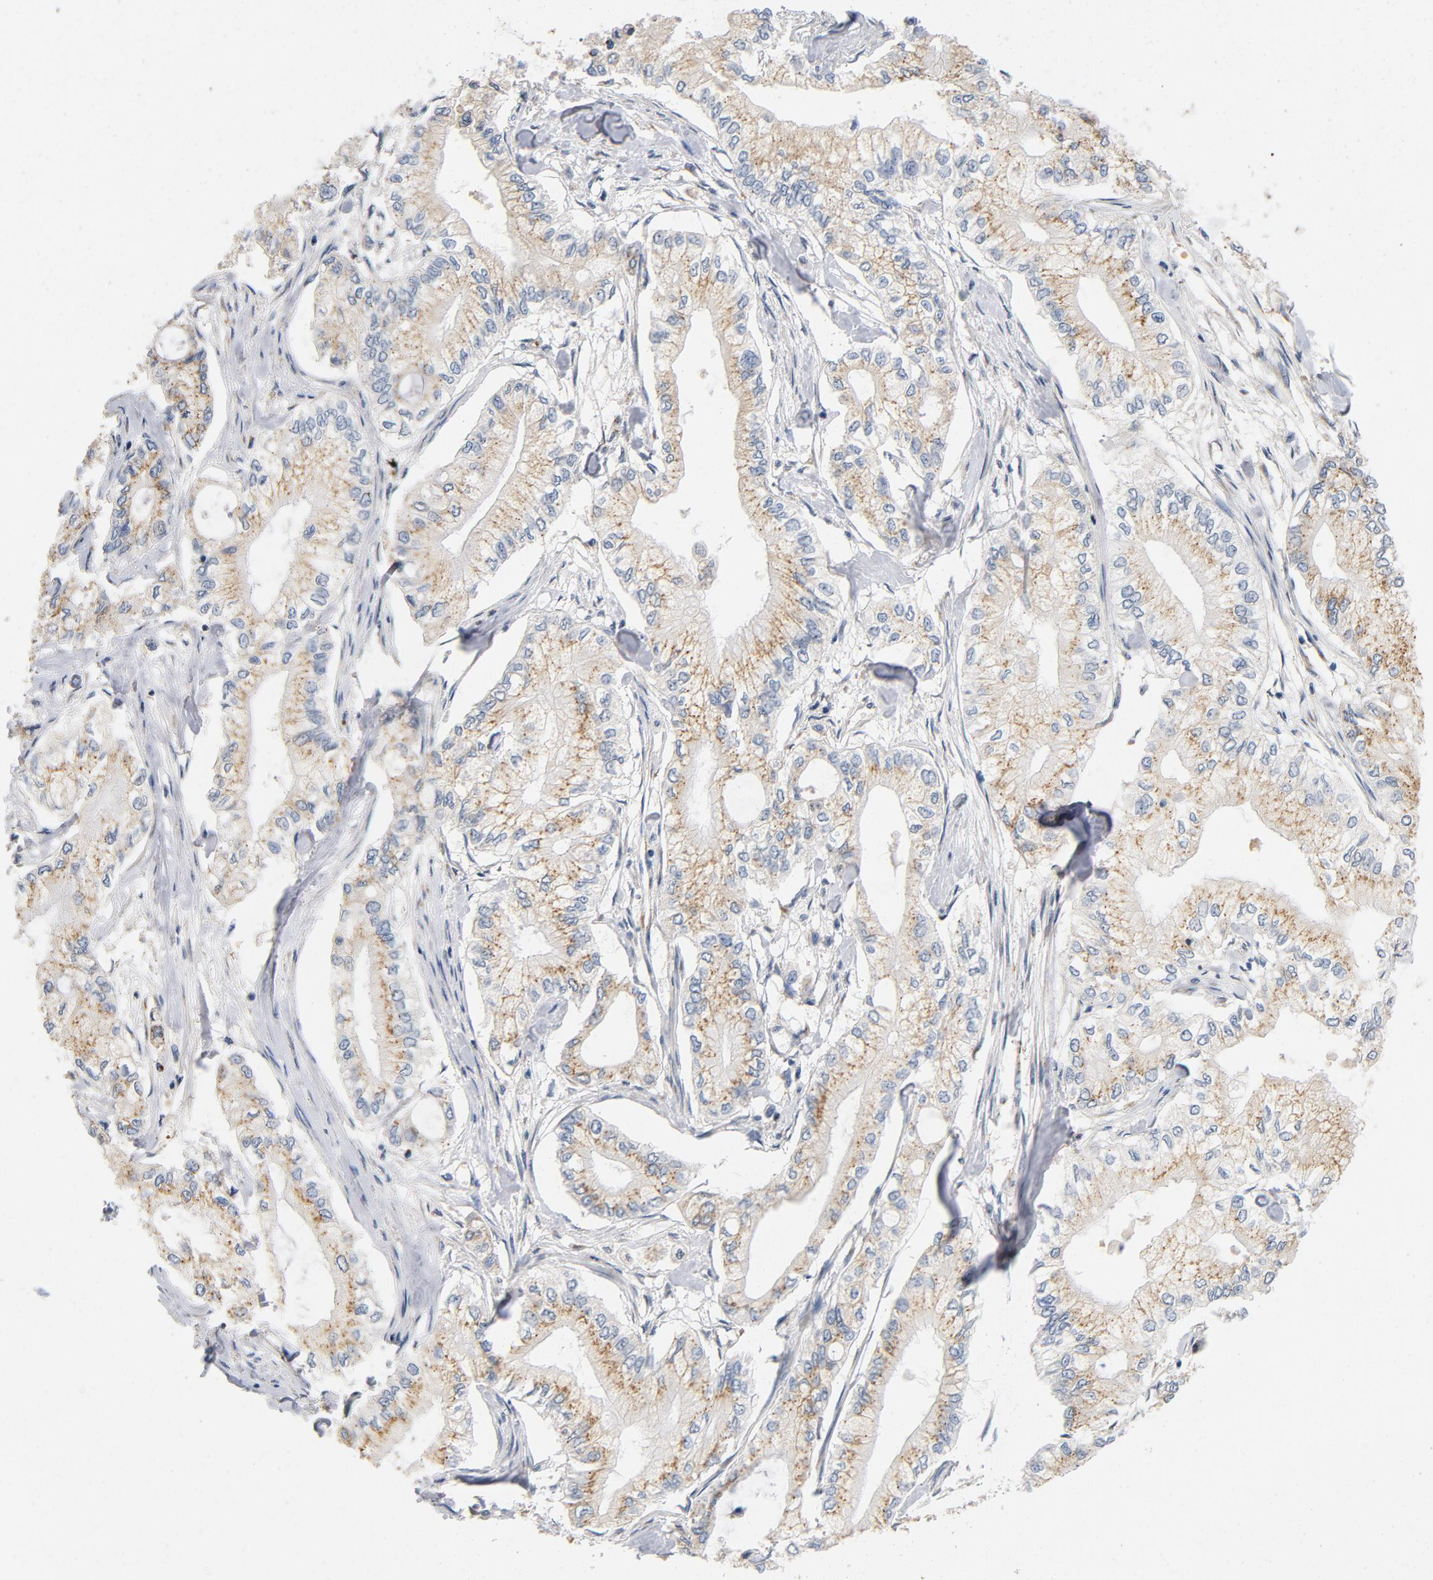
{"staining": {"intensity": "weak", "quantity": ">75%", "location": "cytoplasmic/membranous"}, "tissue": "pancreatic cancer", "cell_type": "Tumor cells", "image_type": "cancer", "snomed": [{"axis": "morphology", "description": "Adenocarcinoma, NOS"}, {"axis": "topography", "description": "Pancreas"}], "caption": "Immunohistochemistry of human pancreatic cancer reveals low levels of weak cytoplasmic/membranous staining in about >75% of tumor cells.", "gene": "LMAN2", "patient": {"sex": "male", "age": 79}}